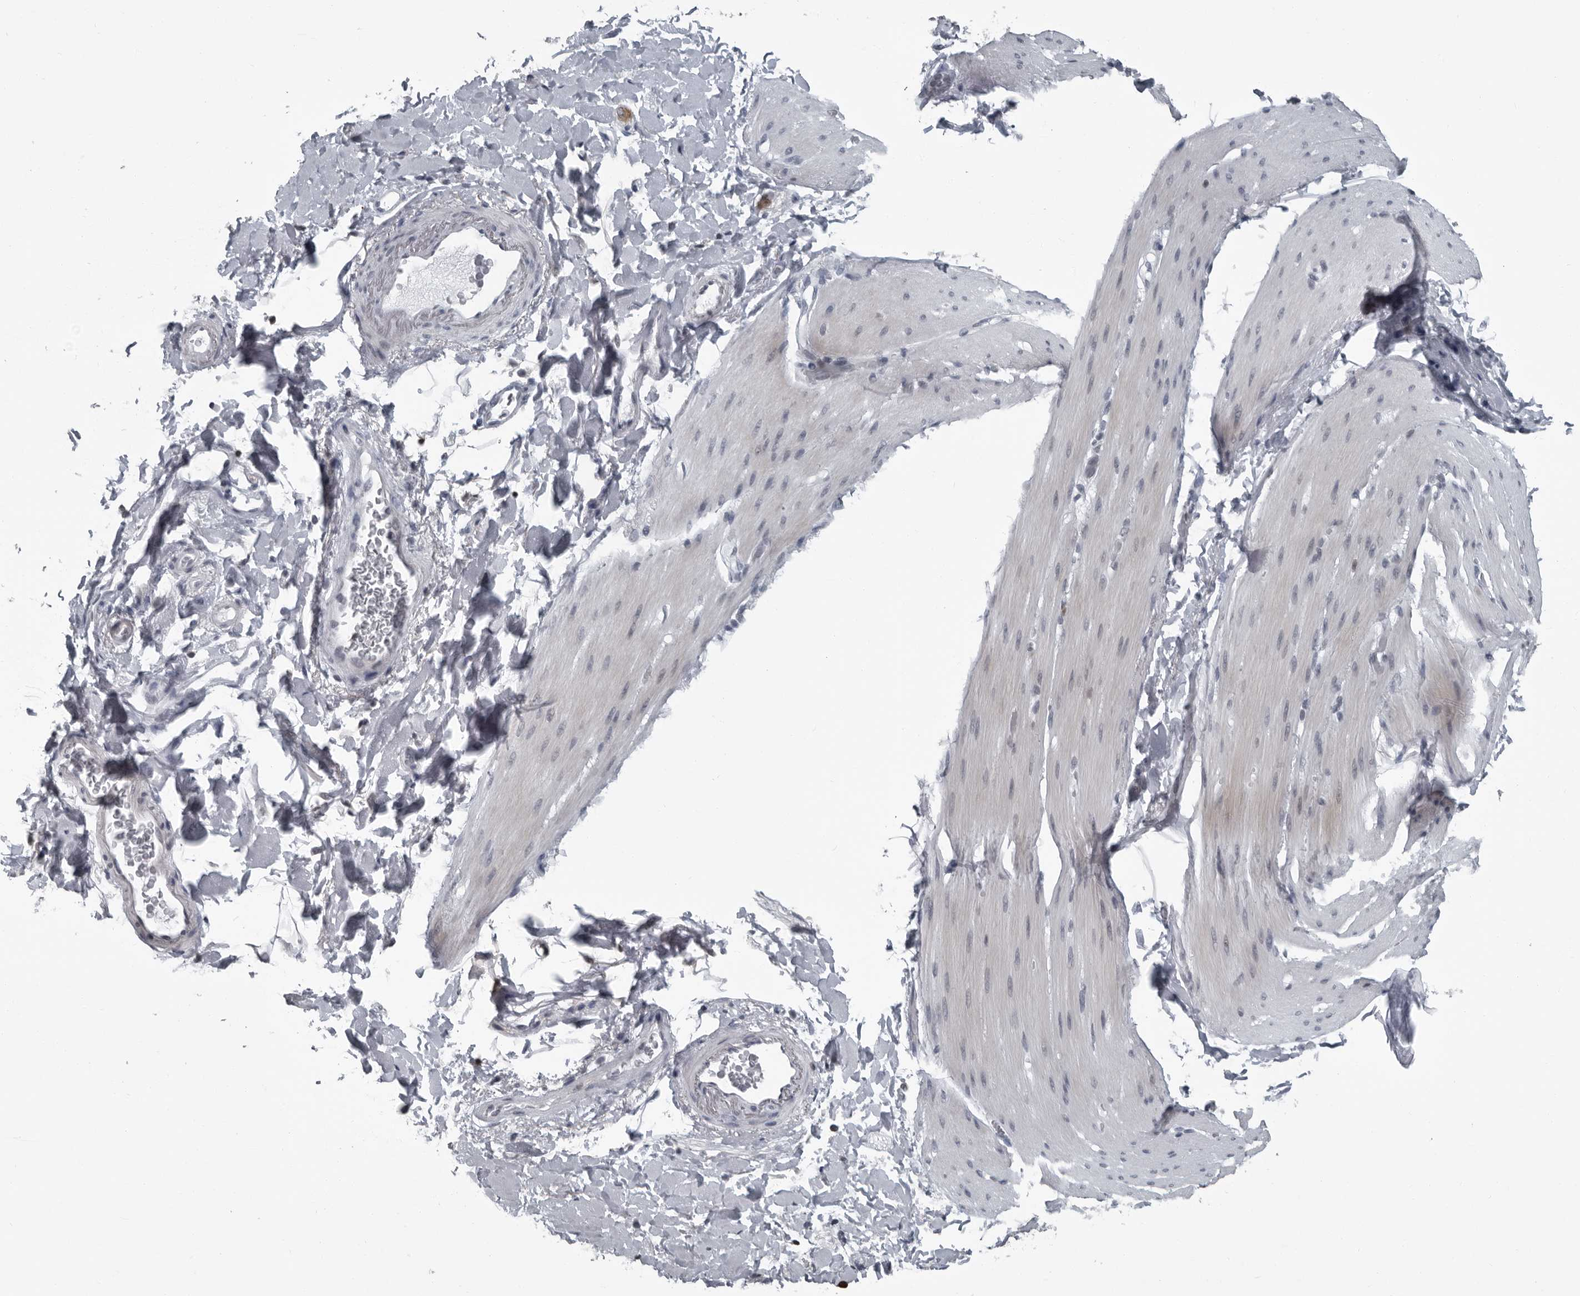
{"staining": {"intensity": "negative", "quantity": "none", "location": "none"}, "tissue": "smooth muscle", "cell_type": "Smooth muscle cells", "image_type": "normal", "snomed": [{"axis": "morphology", "description": "Normal tissue, NOS"}, {"axis": "topography", "description": "Smooth muscle"}, {"axis": "topography", "description": "Small intestine"}], "caption": "IHC image of normal human smooth muscle stained for a protein (brown), which reveals no expression in smooth muscle cells. Brightfield microscopy of immunohistochemistry stained with DAB (3,3'-diaminobenzidine) (brown) and hematoxylin (blue), captured at high magnification.", "gene": "RTCA", "patient": {"sex": "female", "age": 84}}